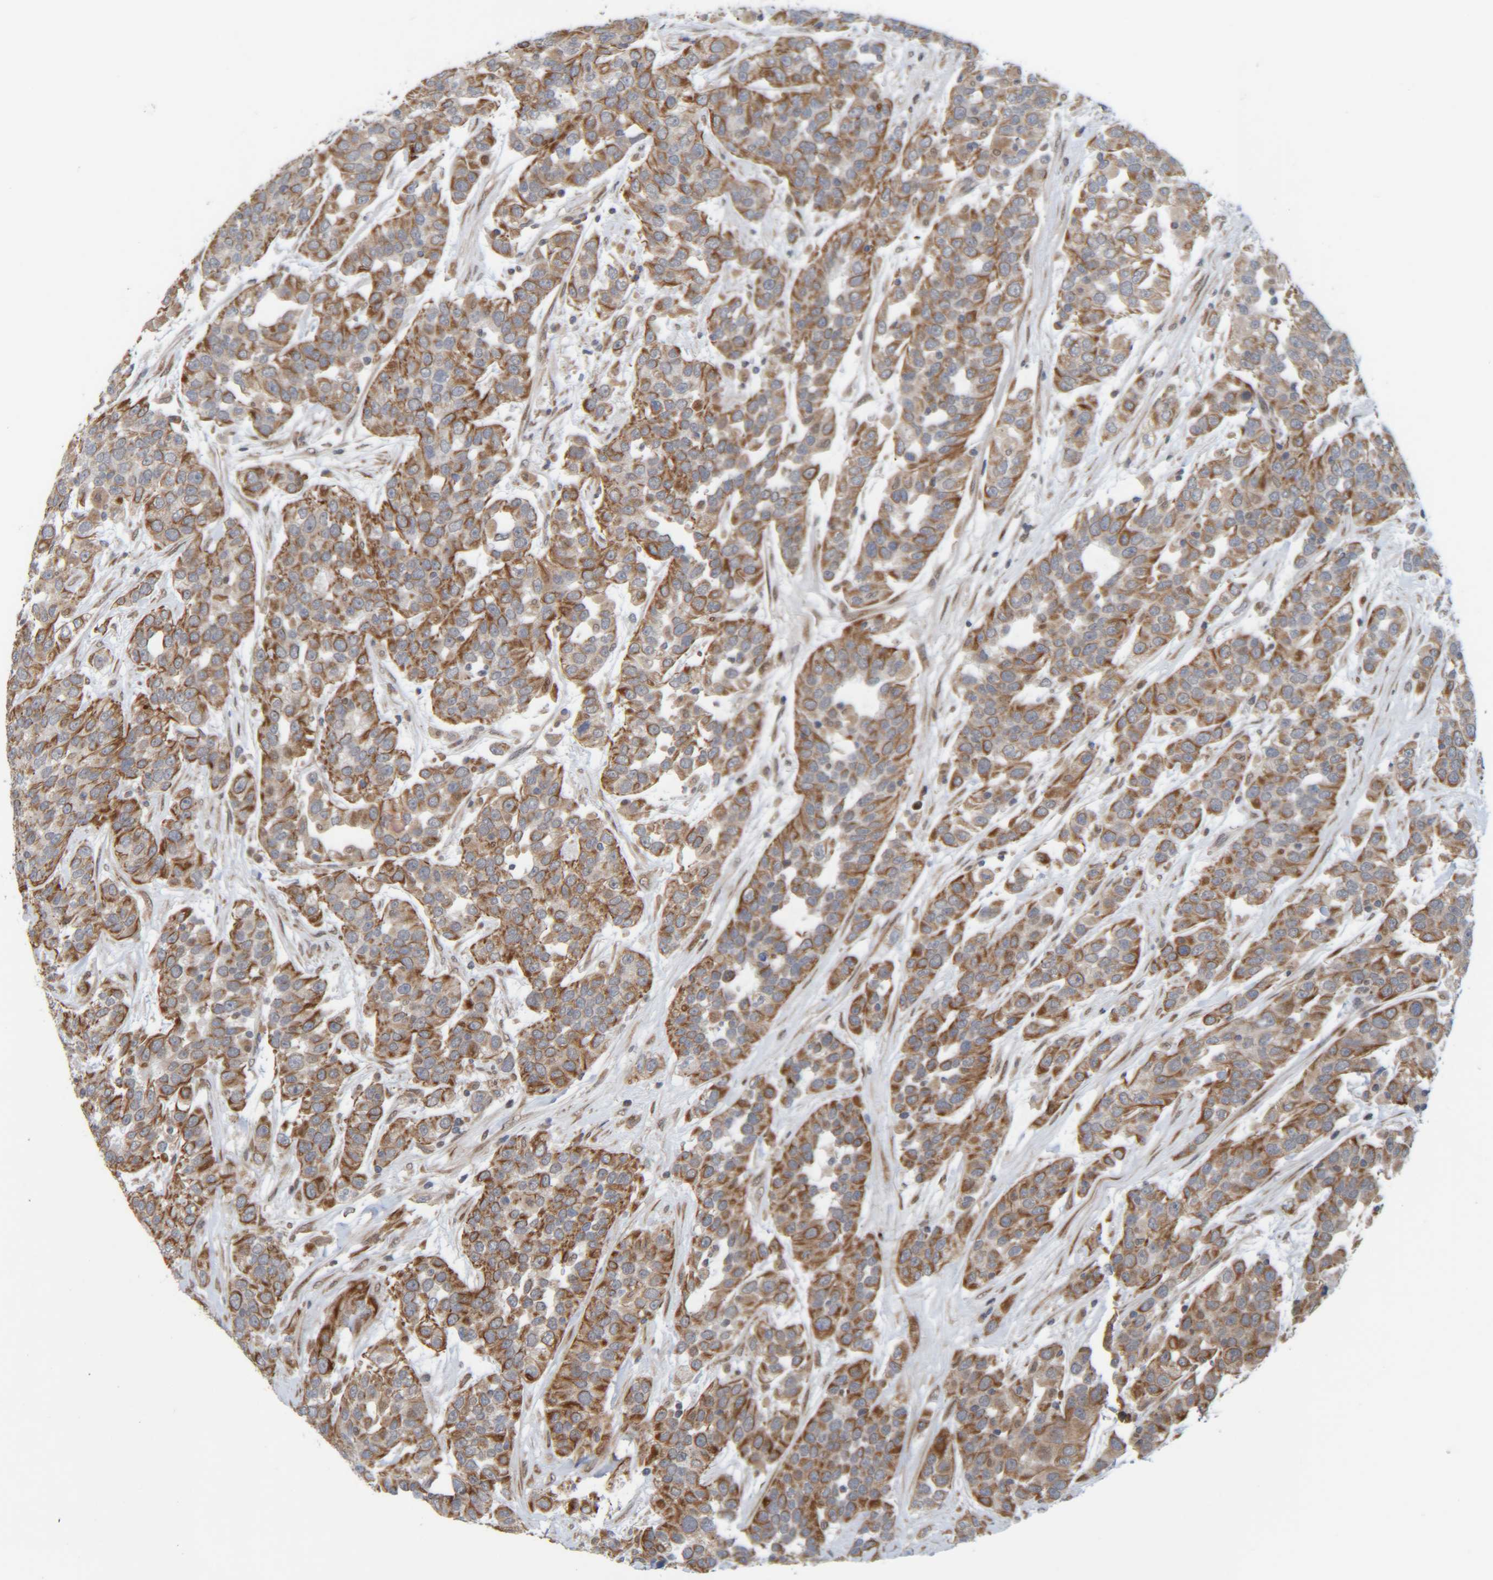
{"staining": {"intensity": "moderate", "quantity": ">75%", "location": "cytoplasmic/membranous"}, "tissue": "urothelial cancer", "cell_type": "Tumor cells", "image_type": "cancer", "snomed": [{"axis": "morphology", "description": "Urothelial carcinoma, High grade"}, {"axis": "topography", "description": "Urinary bladder"}], "caption": "High-grade urothelial carcinoma stained for a protein displays moderate cytoplasmic/membranous positivity in tumor cells.", "gene": "CCDC57", "patient": {"sex": "female", "age": 80}}